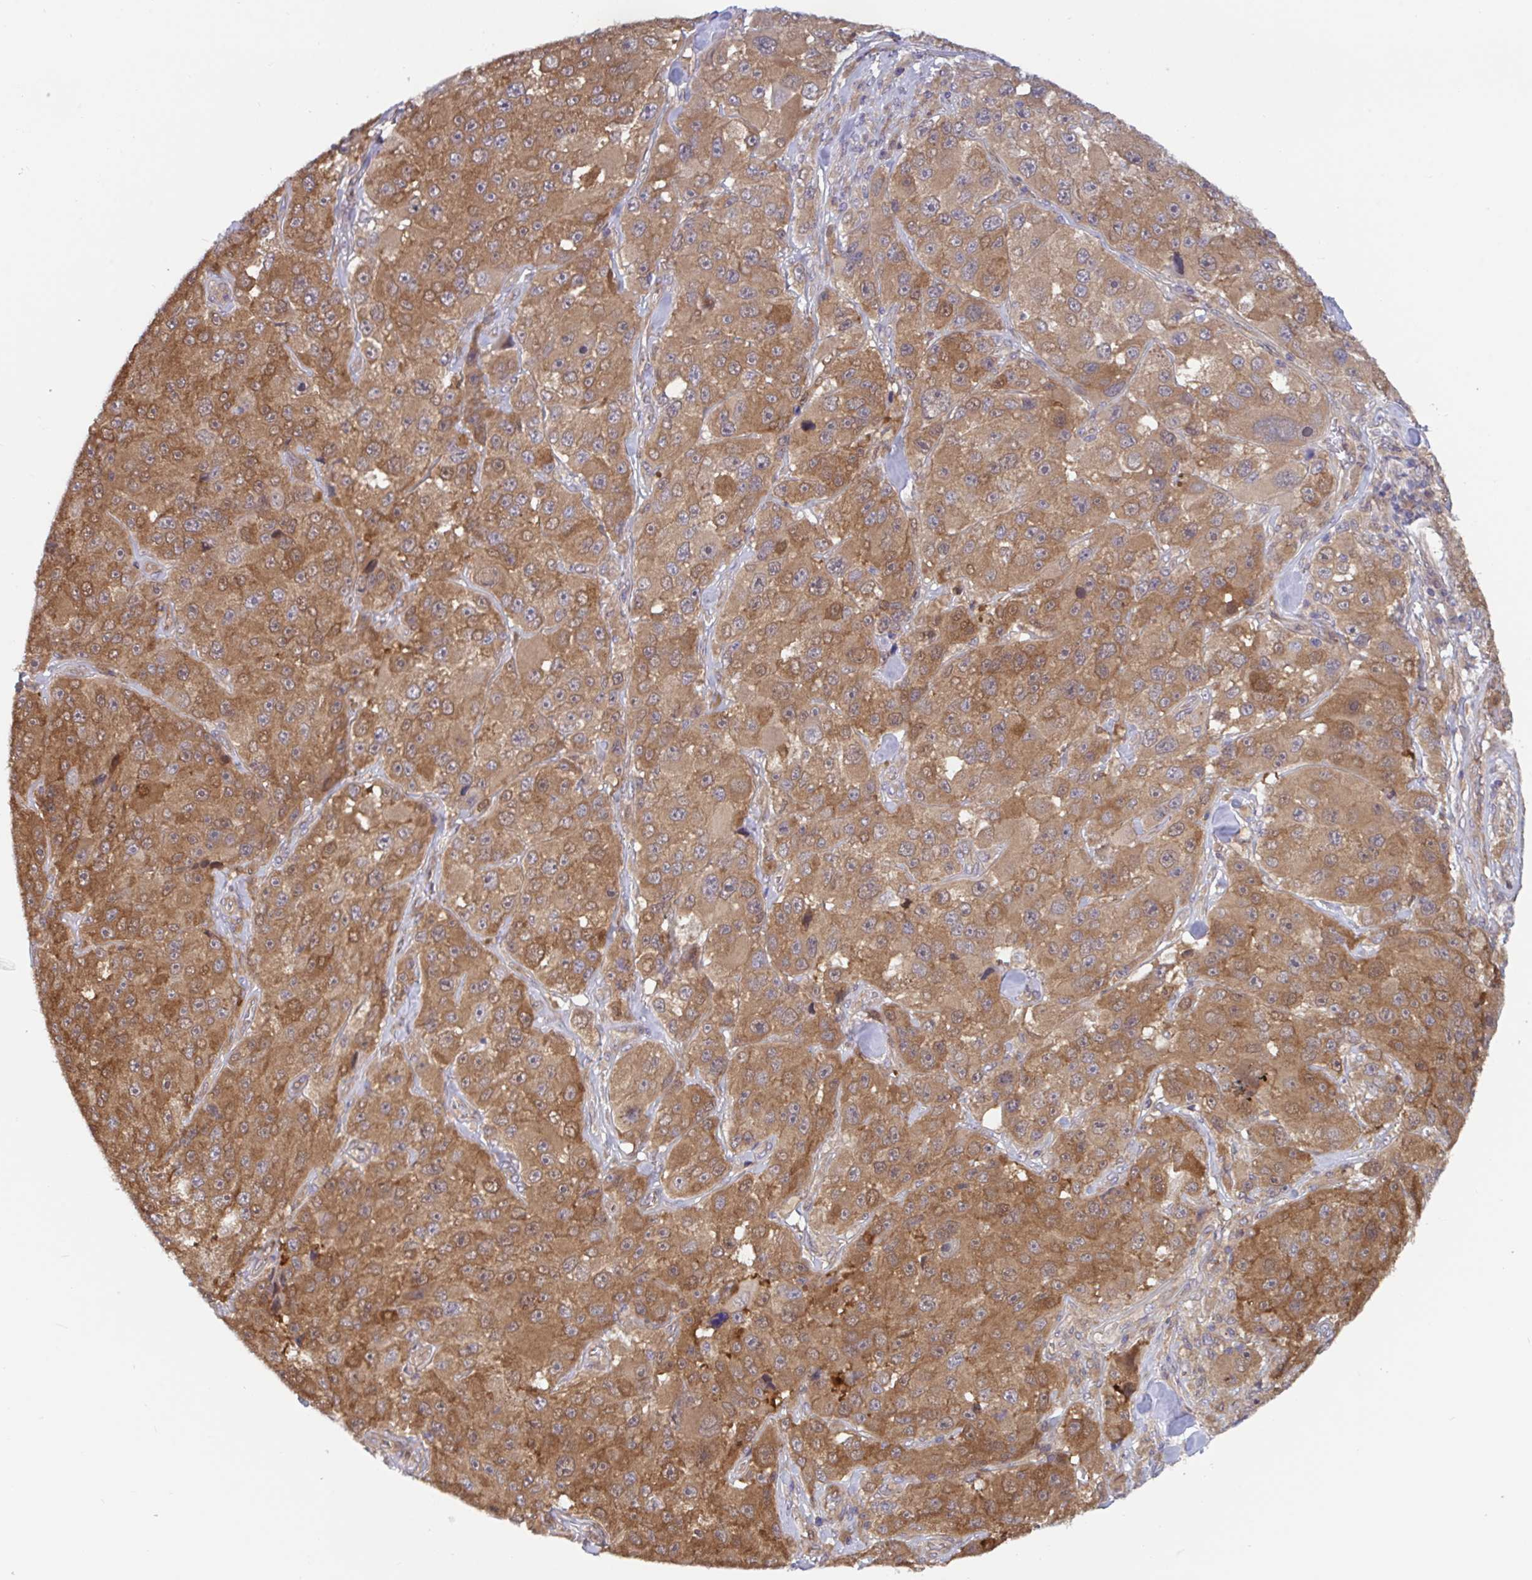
{"staining": {"intensity": "moderate", "quantity": ">75%", "location": "cytoplasmic/membranous"}, "tissue": "melanoma", "cell_type": "Tumor cells", "image_type": "cancer", "snomed": [{"axis": "morphology", "description": "Malignant melanoma, Metastatic site"}, {"axis": "topography", "description": "Lymph node"}], "caption": "Tumor cells show moderate cytoplasmic/membranous staining in approximately >75% of cells in melanoma.", "gene": "LMNTD2", "patient": {"sex": "male", "age": 62}}